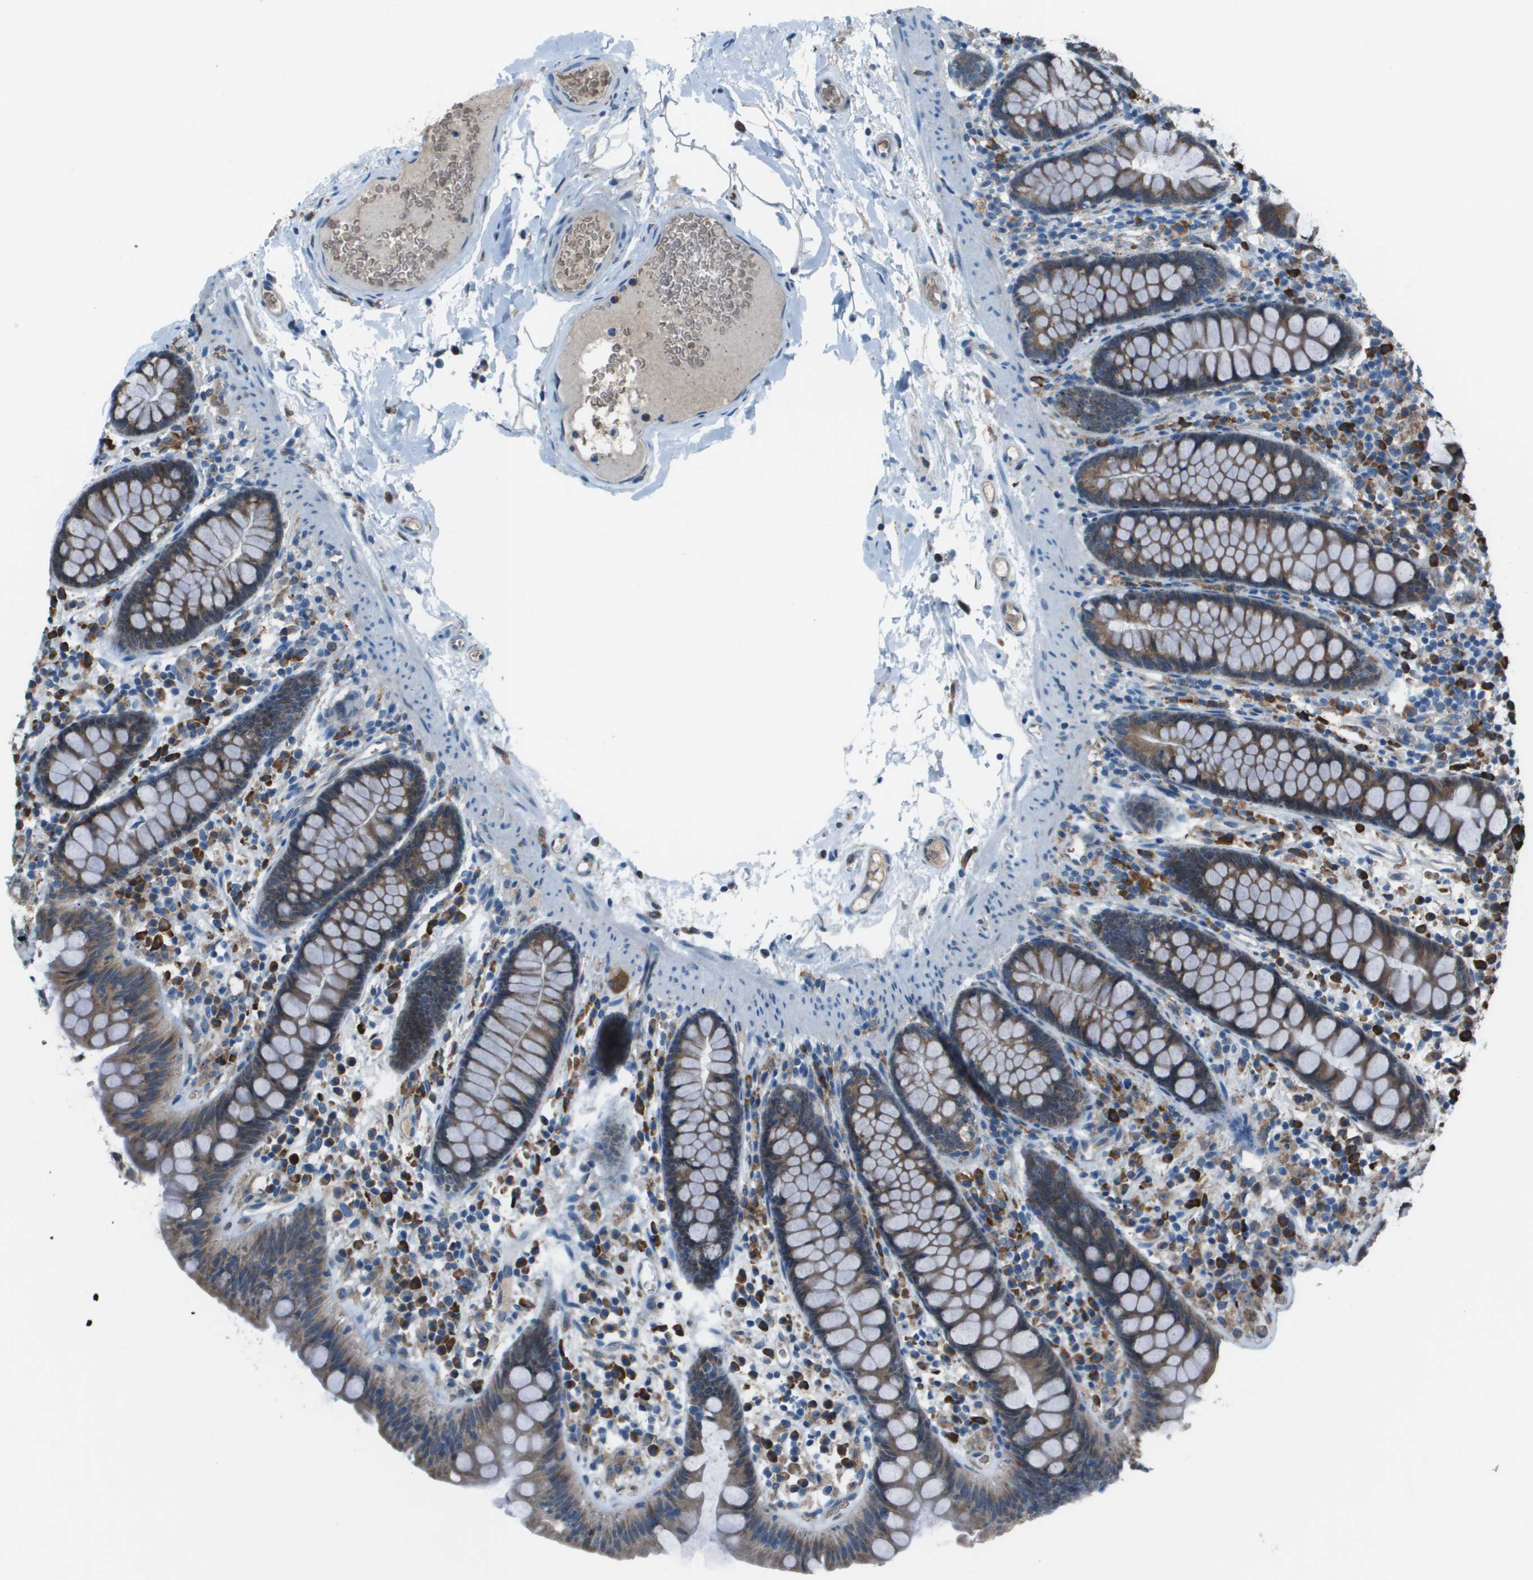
{"staining": {"intensity": "negative", "quantity": "none", "location": "none"}, "tissue": "colon", "cell_type": "Endothelial cells", "image_type": "normal", "snomed": [{"axis": "morphology", "description": "Normal tissue, NOS"}, {"axis": "topography", "description": "Colon"}], "caption": "IHC photomicrograph of unremarkable colon: colon stained with DAB exhibits no significant protein expression in endothelial cells.", "gene": "UTS2", "patient": {"sex": "female", "age": 80}}